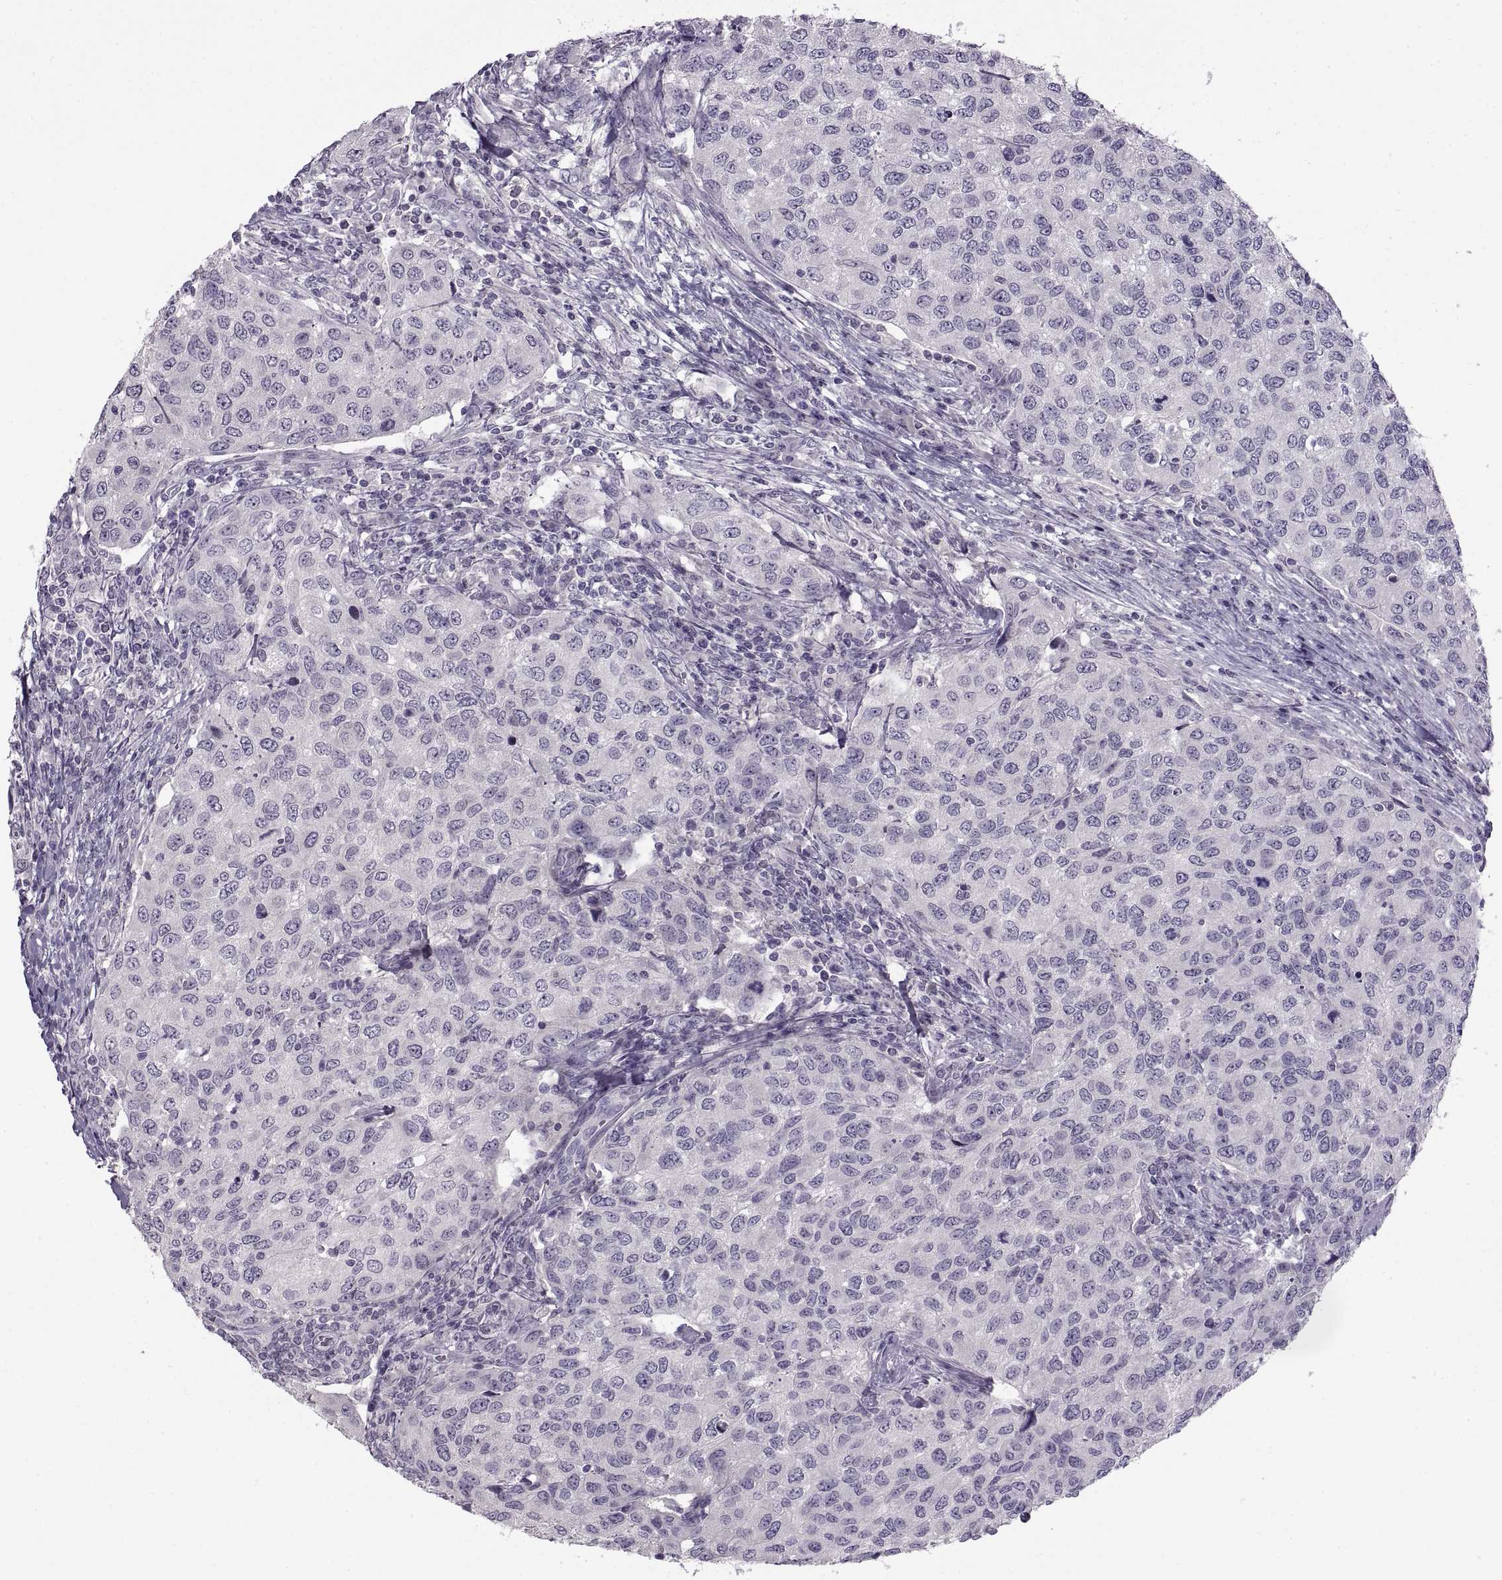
{"staining": {"intensity": "negative", "quantity": "none", "location": "none"}, "tissue": "urothelial cancer", "cell_type": "Tumor cells", "image_type": "cancer", "snomed": [{"axis": "morphology", "description": "Urothelial carcinoma, High grade"}, {"axis": "topography", "description": "Urinary bladder"}], "caption": "Human urothelial cancer stained for a protein using immunohistochemistry (IHC) shows no expression in tumor cells.", "gene": "BSPH1", "patient": {"sex": "female", "age": 78}}